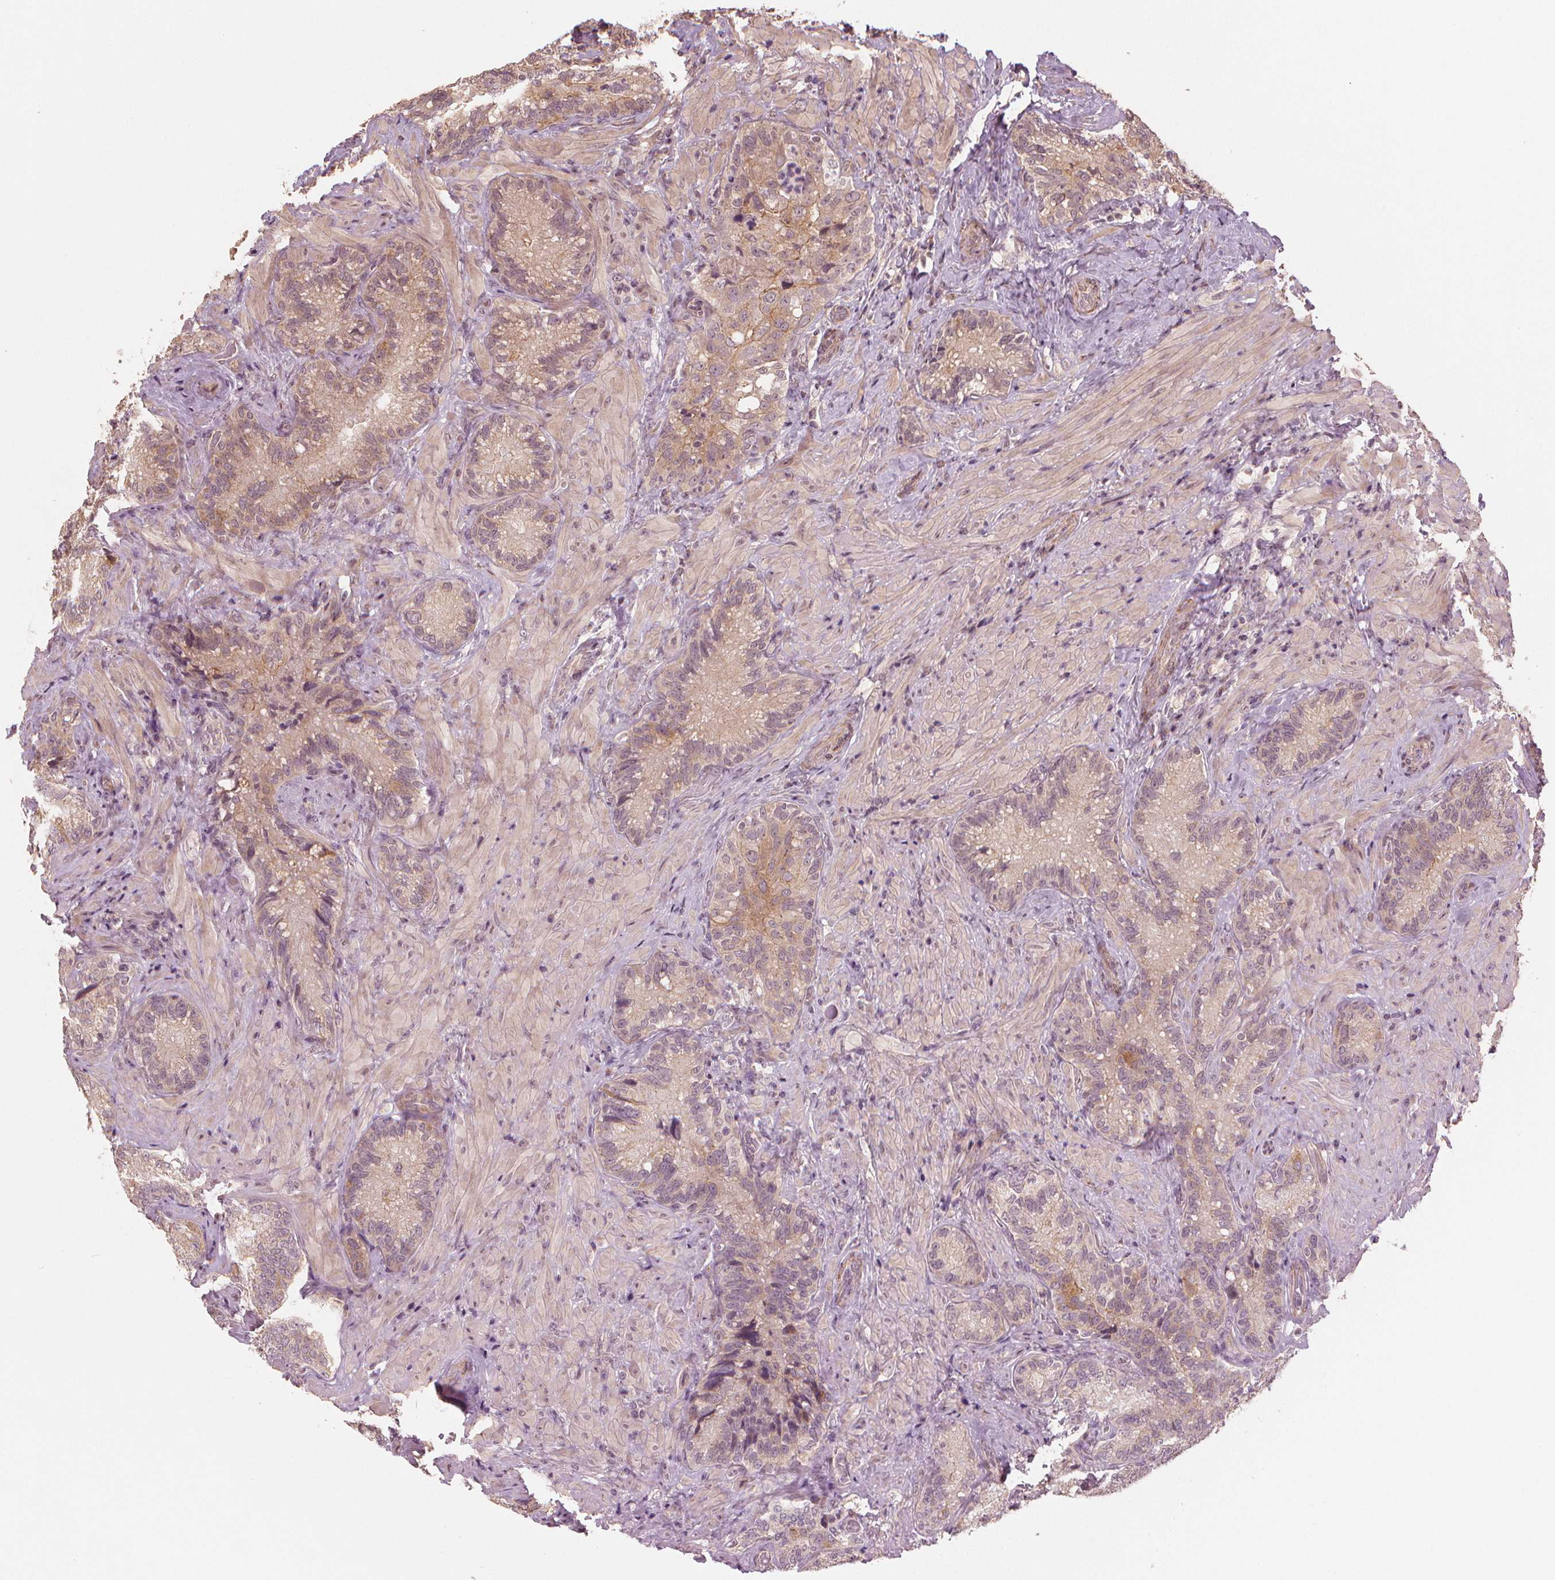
{"staining": {"intensity": "moderate", "quantity": "<25%", "location": "cytoplasmic/membranous"}, "tissue": "seminal vesicle", "cell_type": "Glandular cells", "image_type": "normal", "snomed": [{"axis": "morphology", "description": "Normal tissue, NOS"}, {"axis": "topography", "description": "Seminal veicle"}], "caption": "Approximately <25% of glandular cells in benign human seminal vesicle demonstrate moderate cytoplasmic/membranous protein staining as visualized by brown immunohistochemical staining.", "gene": "CLBA1", "patient": {"sex": "male", "age": 68}}